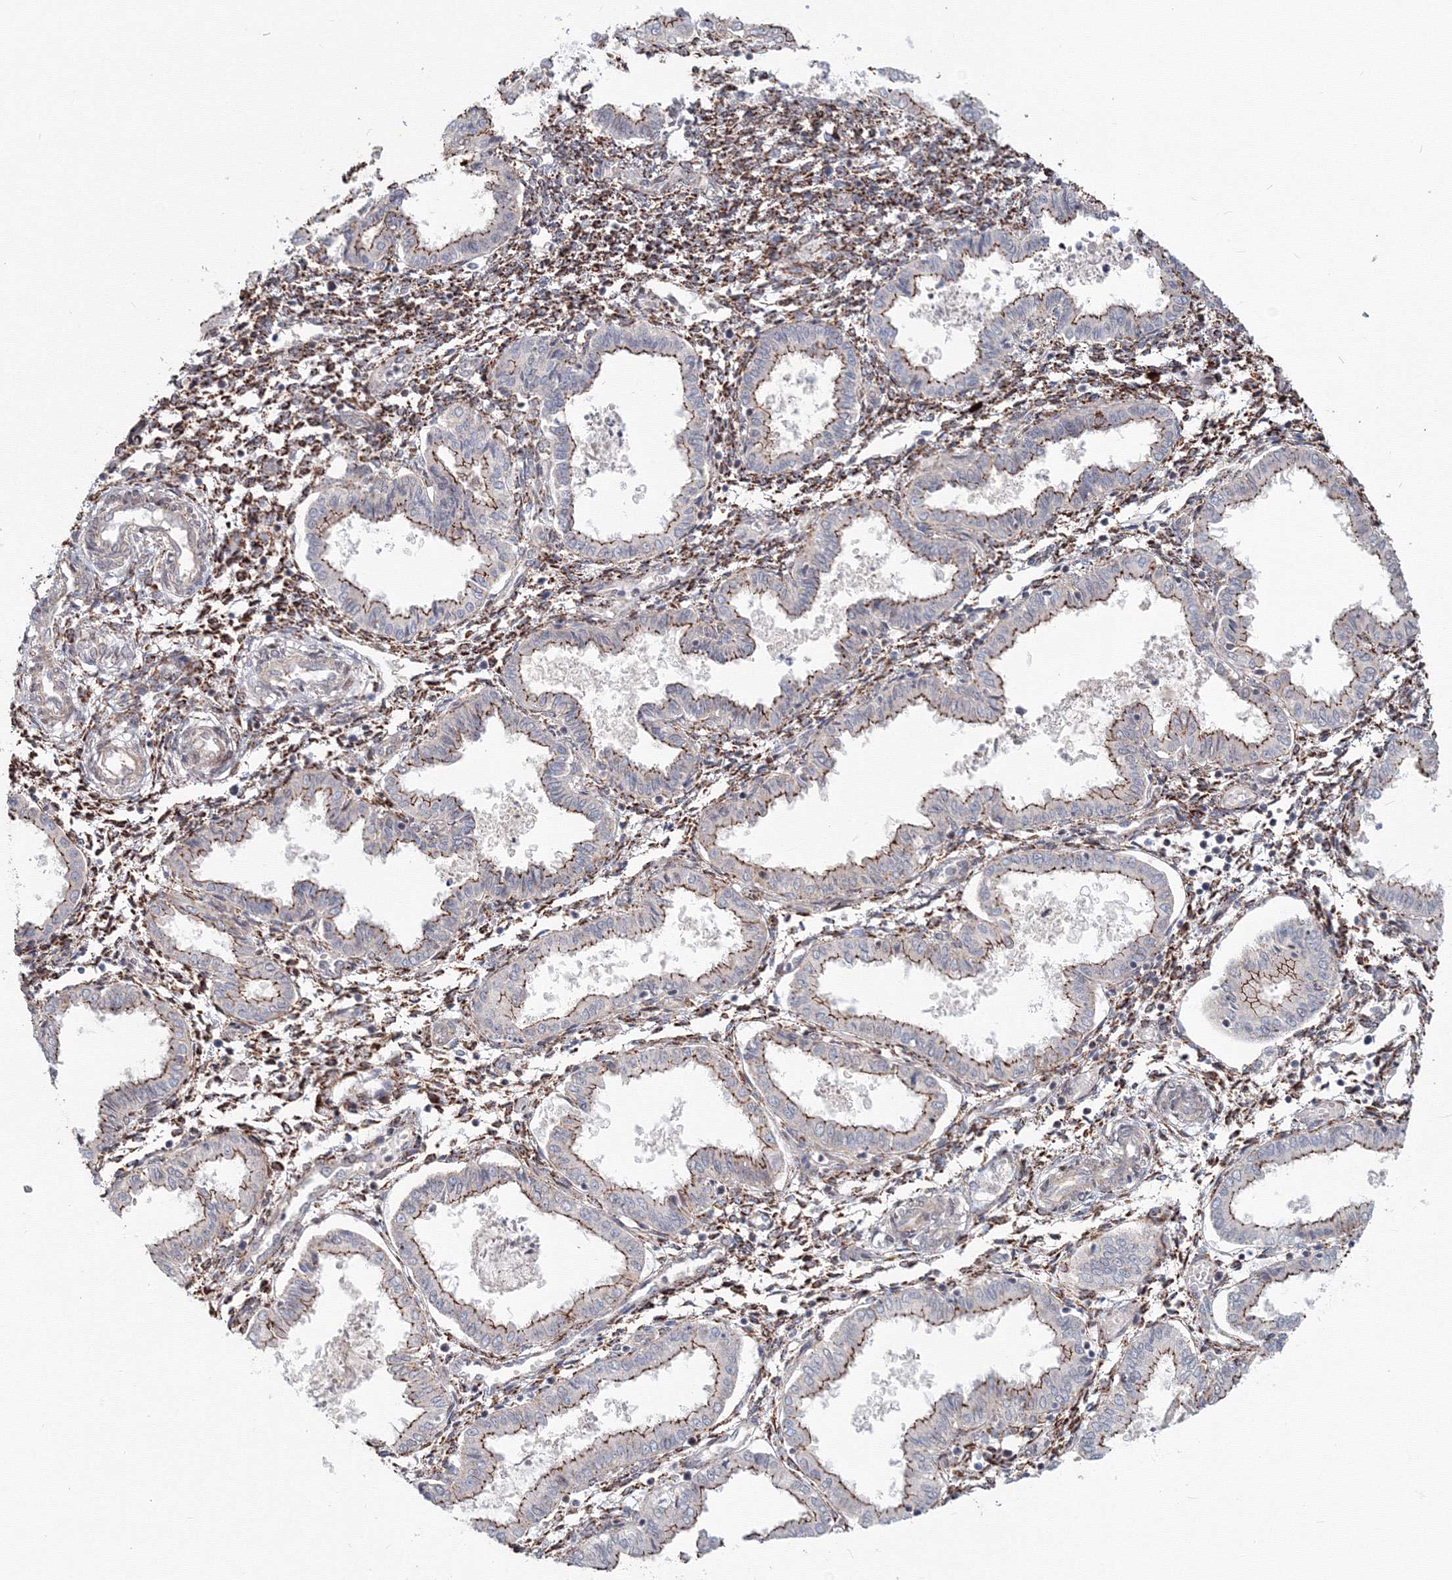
{"staining": {"intensity": "moderate", "quantity": "25%-75%", "location": "cytoplasmic/membranous,nuclear"}, "tissue": "endometrium", "cell_type": "Cells in endometrial stroma", "image_type": "normal", "snomed": [{"axis": "morphology", "description": "Normal tissue, NOS"}, {"axis": "topography", "description": "Endometrium"}], "caption": "Immunohistochemistry (DAB (3,3'-diaminobenzidine)) staining of unremarkable endometrium exhibits moderate cytoplasmic/membranous,nuclear protein staining in approximately 25%-75% of cells in endometrial stroma. (Stains: DAB in brown, nuclei in blue, Microscopy: brightfield microscopy at high magnification).", "gene": "SH3PXD2A", "patient": {"sex": "female", "age": 33}}